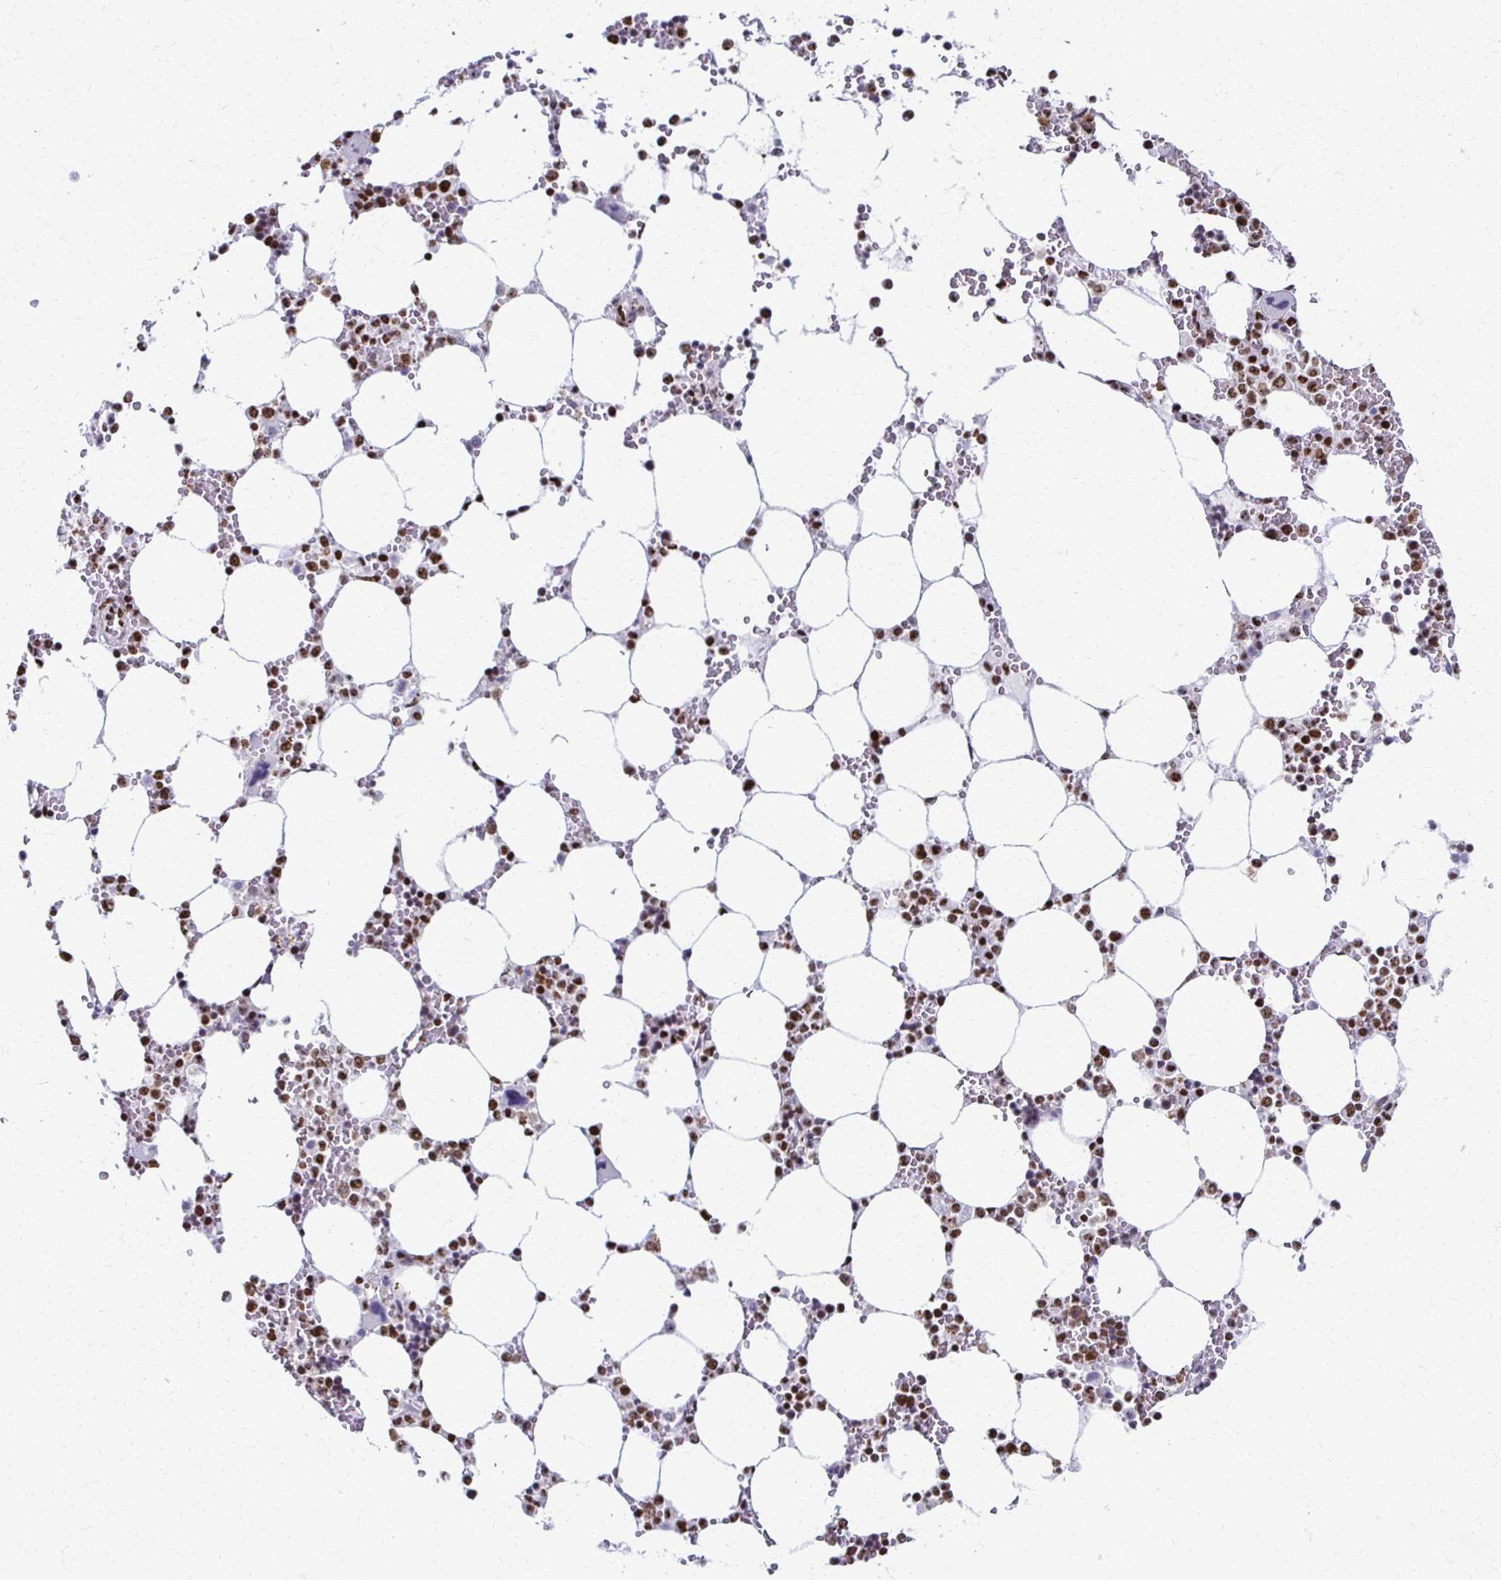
{"staining": {"intensity": "strong", "quantity": ">75%", "location": "nuclear"}, "tissue": "bone marrow", "cell_type": "Hematopoietic cells", "image_type": "normal", "snomed": [{"axis": "morphology", "description": "Normal tissue, NOS"}, {"axis": "topography", "description": "Bone marrow"}], "caption": "Protein positivity by IHC reveals strong nuclear positivity in approximately >75% of hematopoietic cells in normal bone marrow. The protein of interest is stained brown, and the nuclei are stained in blue (DAB (3,3'-diaminobenzidine) IHC with brightfield microscopy, high magnification).", "gene": "NONO", "patient": {"sex": "male", "age": 64}}